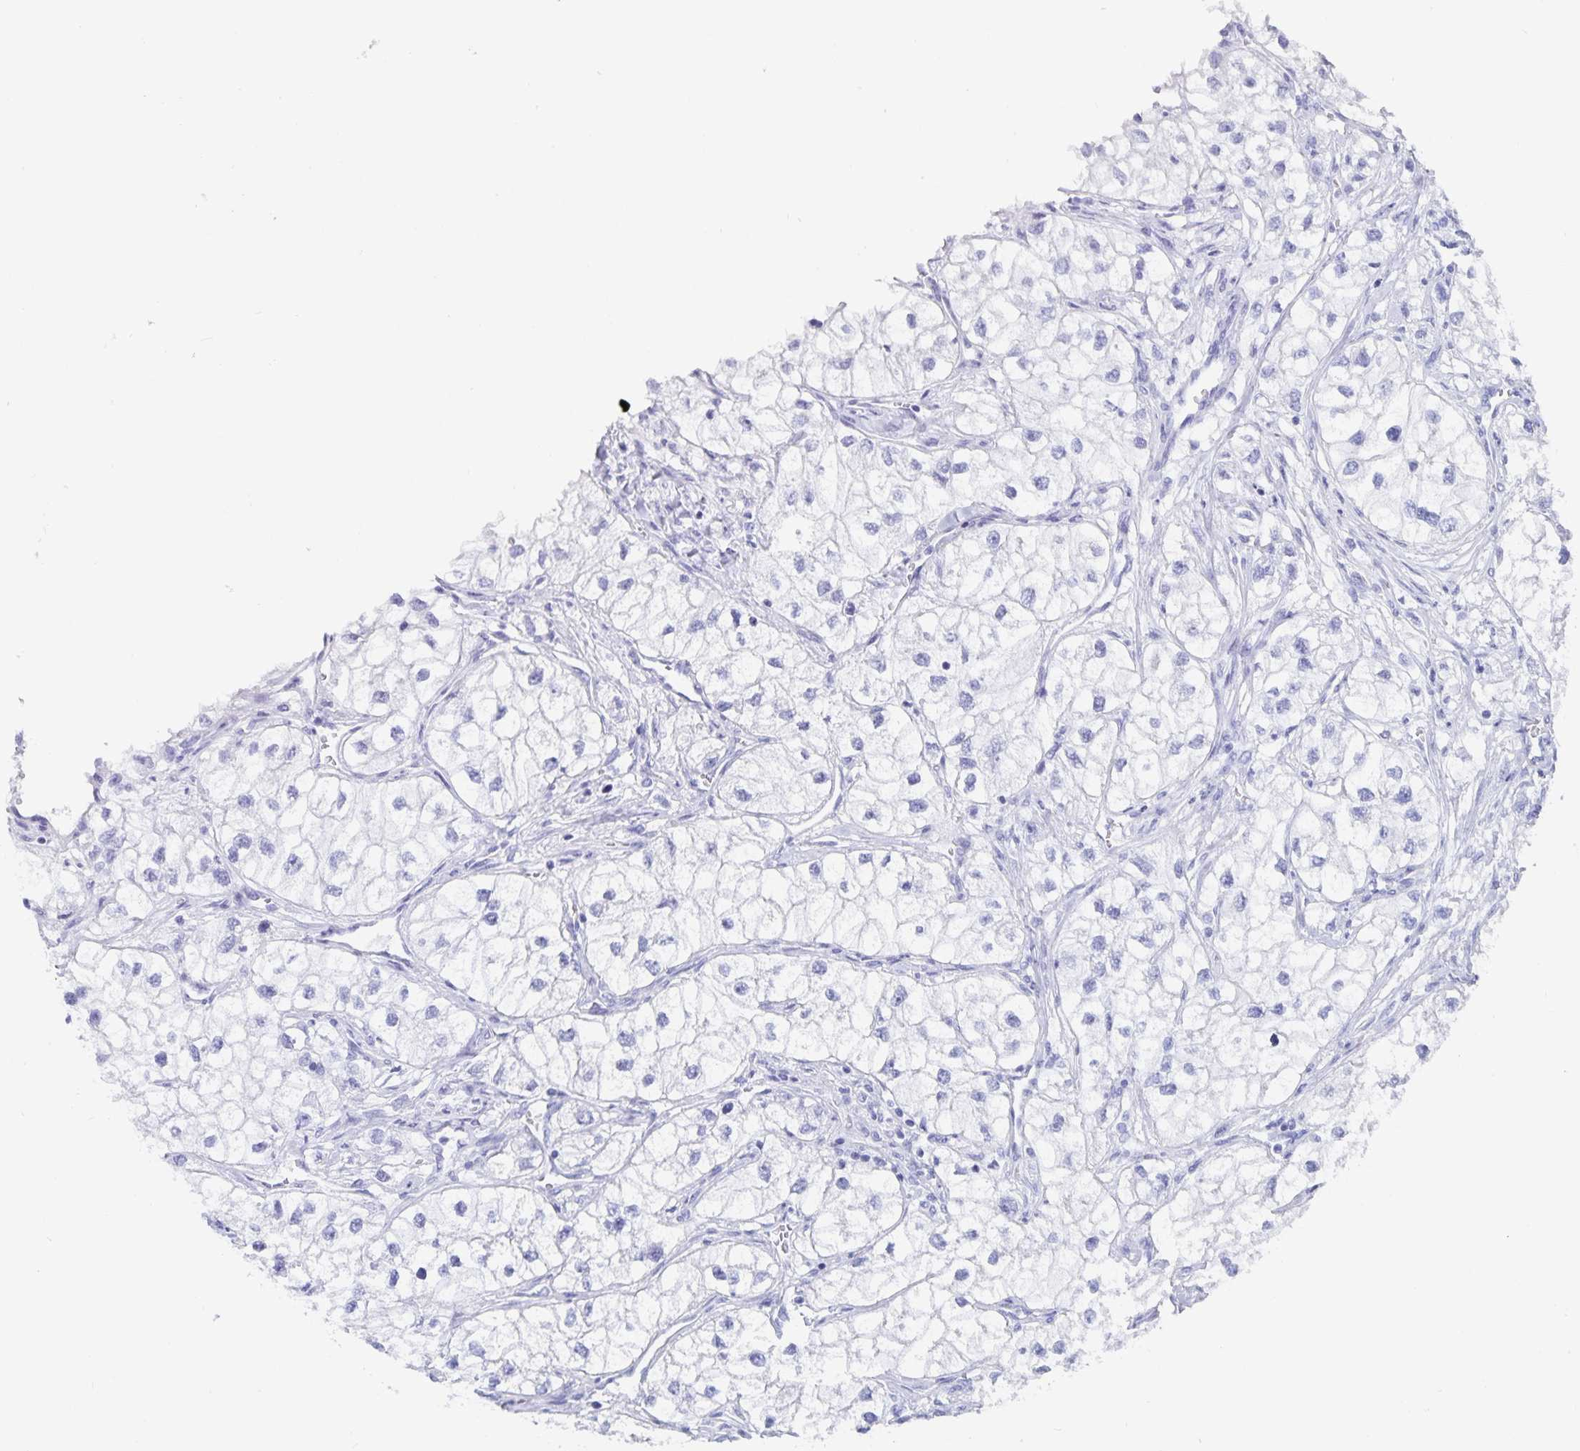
{"staining": {"intensity": "negative", "quantity": "none", "location": "none"}, "tissue": "renal cancer", "cell_type": "Tumor cells", "image_type": "cancer", "snomed": [{"axis": "morphology", "description": "Adenocarcinoma, NOS"}, {"axis": "topography", "description": "Kidney"}], "caption": "Immunohistochemistry (IHC) image of renal adenocarcinoma stained for a protein (brown), which shows no expression in tumor cells.", "gene": "C19orf73", "patient": {"sex": "male", "age": 59}}